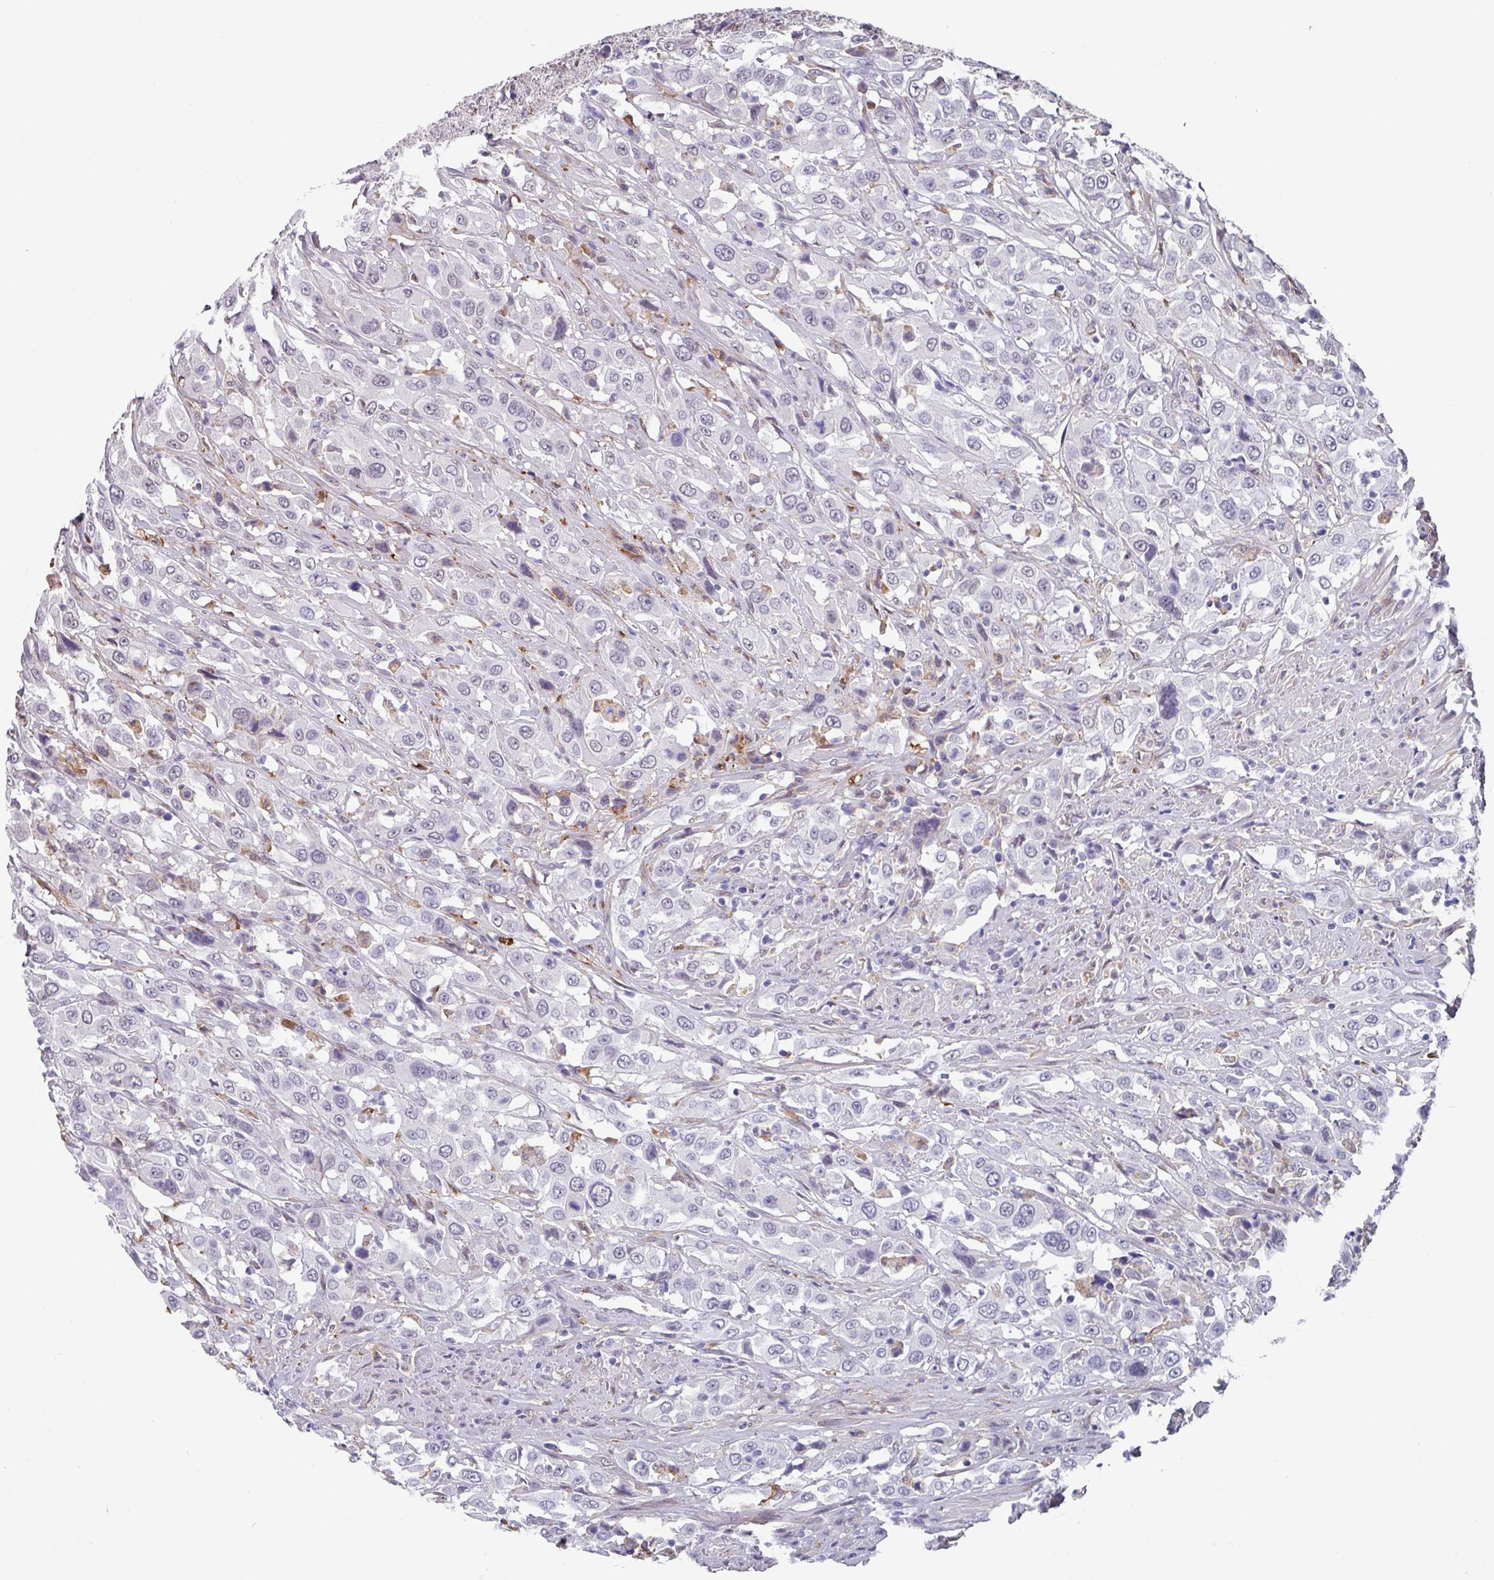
{"staining": {"intensity": "negative", "quantity": "none", "location": "none"}, "tissue": "urothelial cancer", "cell_type": "Tumor cells", "image_type": "cancer", "snomed": [{"axis": "morphology", "description": "Urothelial carcinoma, High grade"}, {"axis": "topography", "description": "Urinary bladder"}], "caption": "Urothelial carcinoma (high-grade) was stained to show a protein in brown. There is no significant staining in tumor cells.", "gene": "C1QB", "patient": {"sex": "male", "age": 61}}